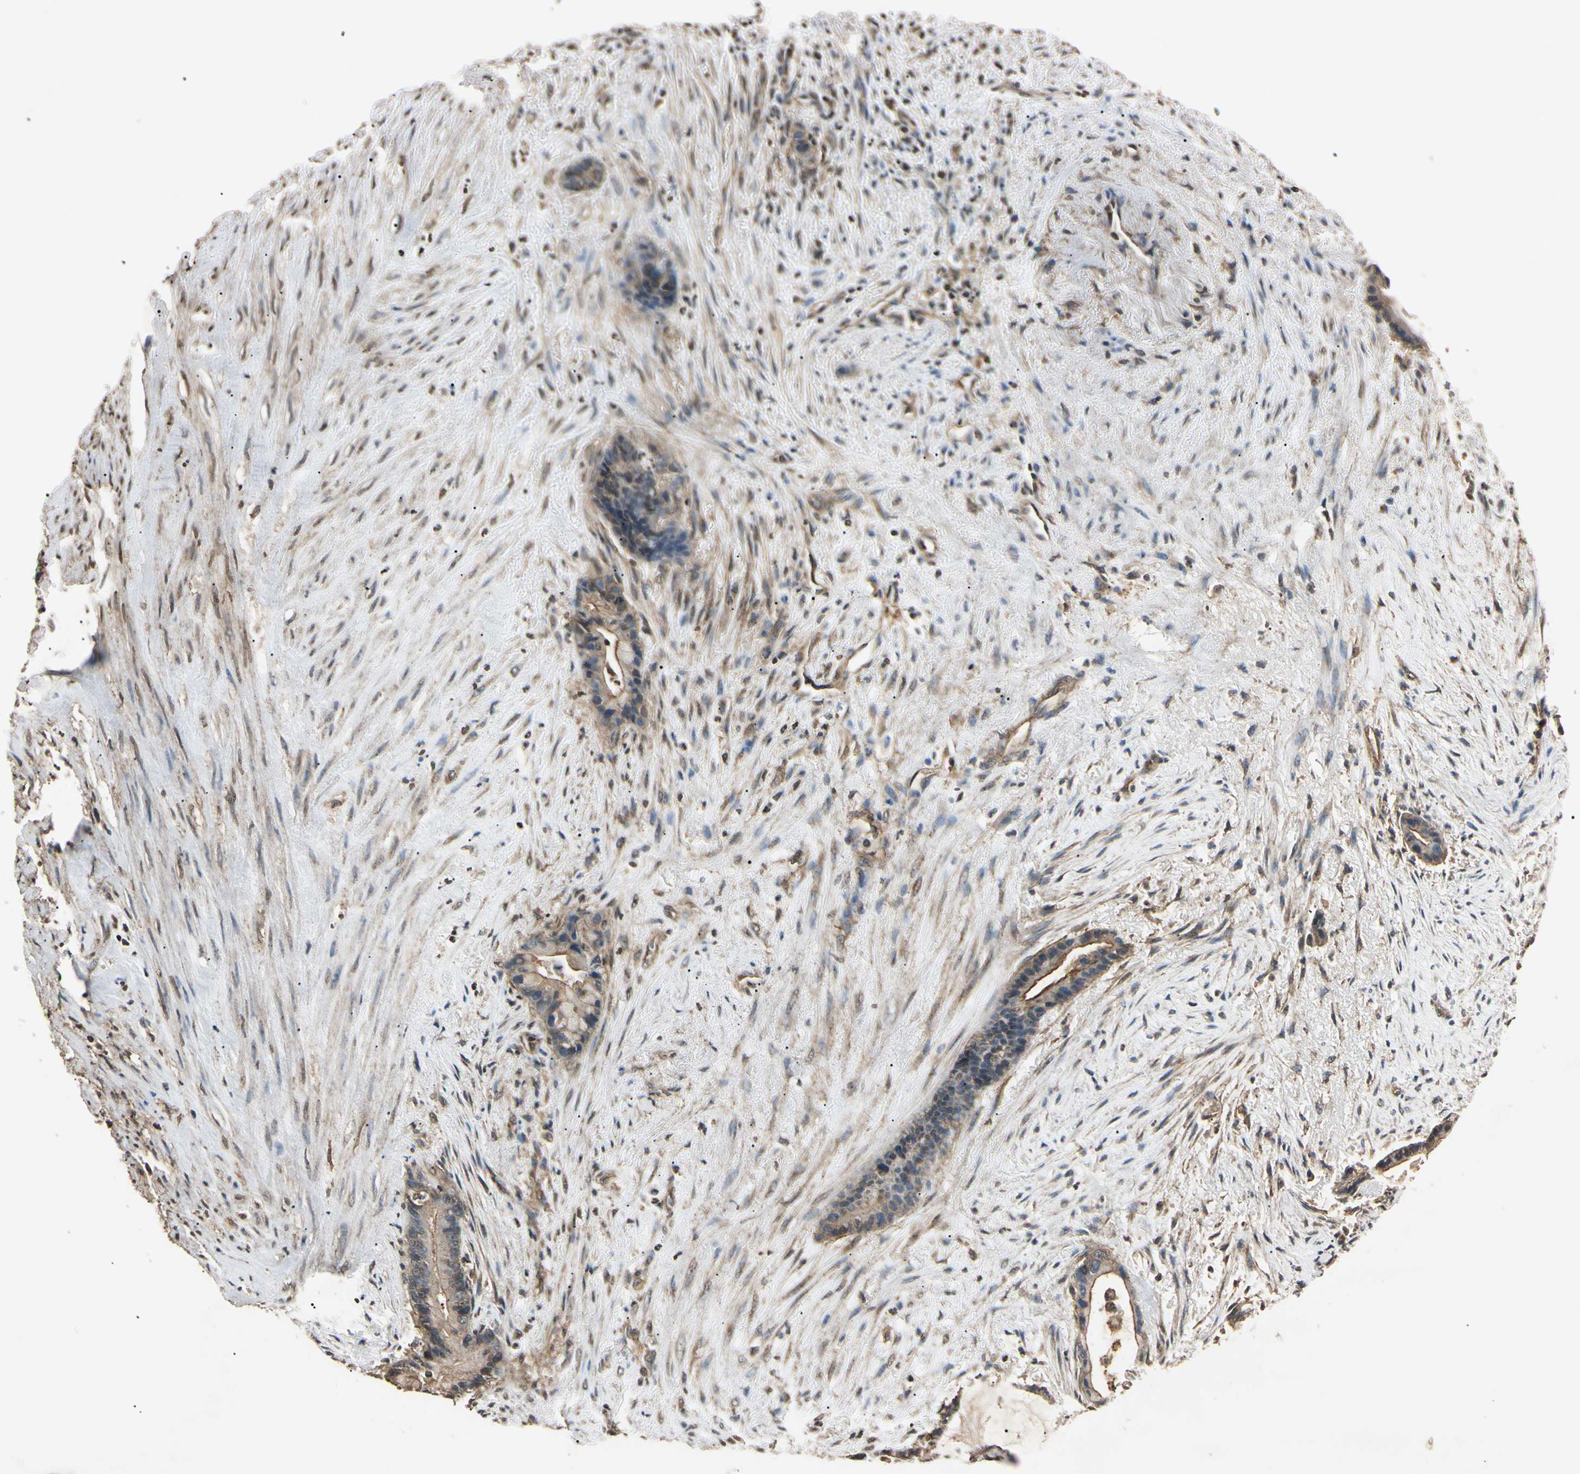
{"staining": {"intensity": "weak", "quantity": "25%-75%", "location": "cytoplasmic/membranous"}, "tissue": "liver cancer", "cell_type": "Tumor cells", "image_type": "cancer", "snomed": [{"axis": "morphology", "description": "Cholangiocarcinoma"}, {"axis": "topography", "description": "Liver"}], "caption": "Tumor cells display low levels of weak cytoplasmic/membranous positivity in approximately 25%-75% of cells in human liver cancer. The staining was performed using DAB (3,3'-diaminobenzidine) to visualize the protein expression in brown, while the nuclei were stained in blue with hematoxylin (Magnification: 20x).", "gene": "EPN1", "patient": {"sex": "female", "age": 55}}